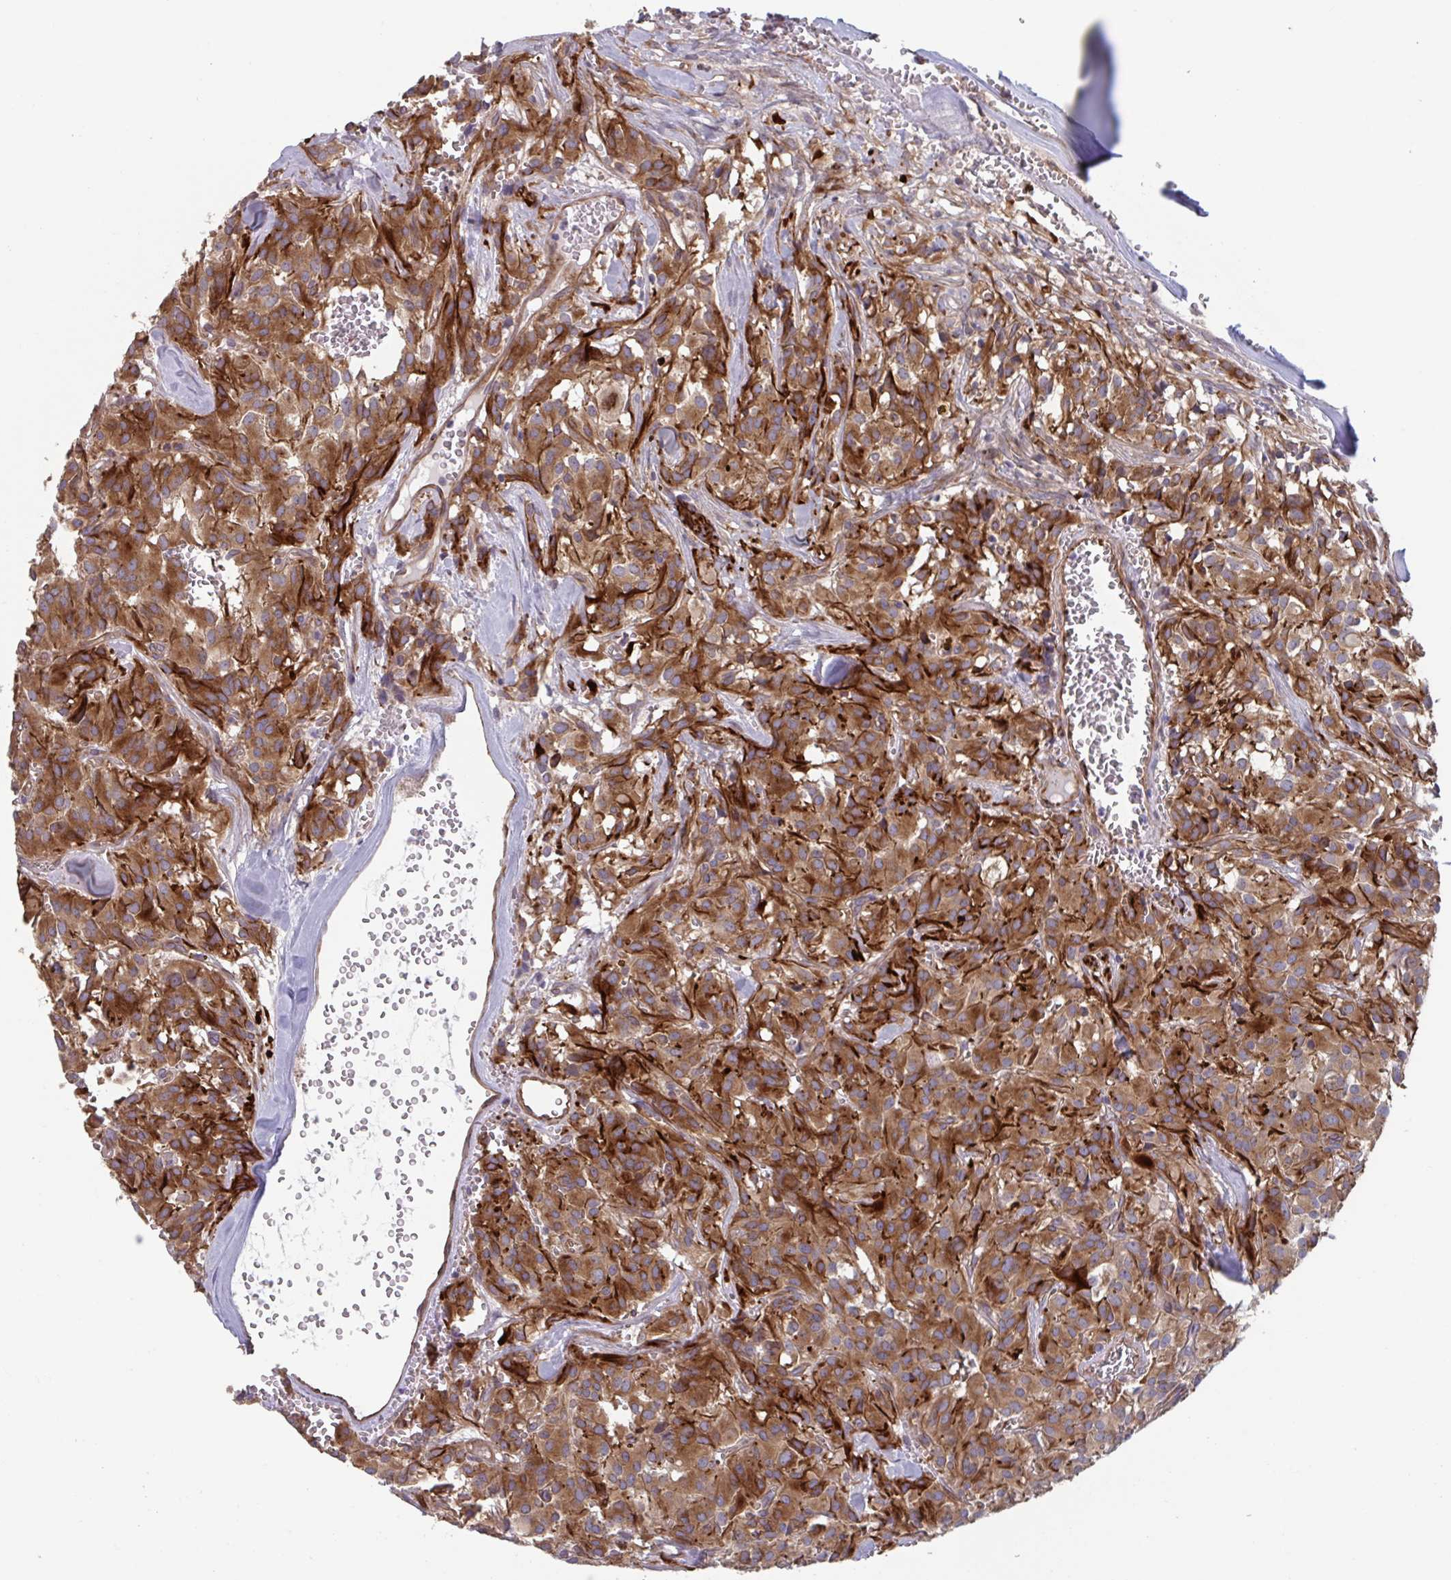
{"staining": {"intensity": "strong", "quantity": ">75%", "location": "cytoplasmic/membranous"}, "tissue": "glioma", "cell_type": "Tumor cells", "image_type": "cancer", "snomed": [{"axis": "morphology", "description": "Glioma, malignant, Low grade"}, {"axis": "topography", "description": "Brain"}], "caption": "About >75% of tumor cells in malignant glioma (low-grade) reveal strong cytoplasmic/membranous protein positivity as visualized by brown immunohistochemical staining.", "gene": "TNFSF10", "patient": {"sex": "male", "age": 42}}